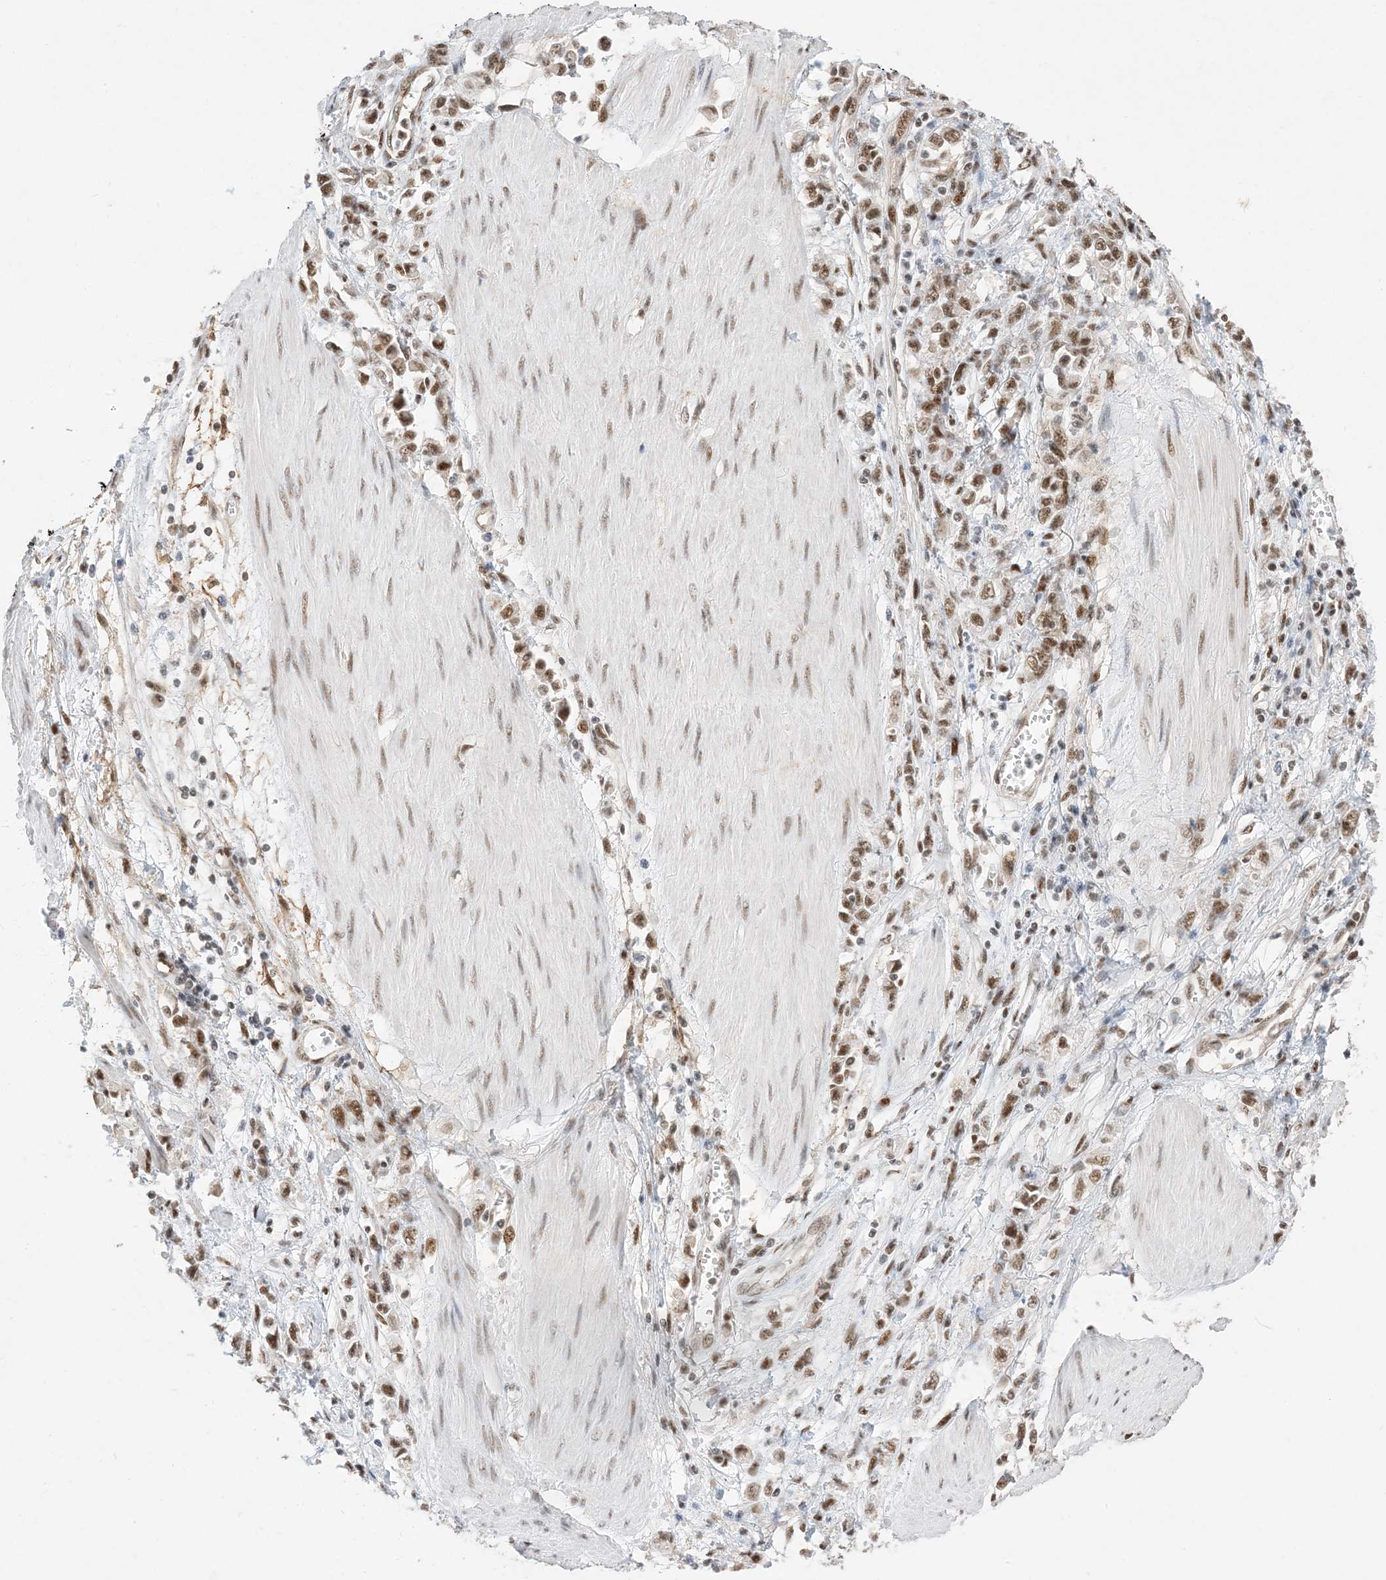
{"staining": {"intensity": "moderate", "quantity": ">75%", "location": "nuclear"}, "tissue": "stomach cancer", "cell_type": "Tumor cells", "image_type": "cancer", "snomed": [{"axis": "morphology", "description": "Adenocarcinoma, NOS"}, {"axis": "topography", "description": "Stomach"}], "caption": "High-magnification brightfield microscopy of stomach cancer stained with DAB (brown) and counterstained with hematoxylin (blue). tumor cells exhibit moderate nuclear staining is seen in about>75% of cells. (Stains: DAB (3,3'-diaminobenzidine) in brown, nuclei in blue, Microscopy: brightfield microscopy at high magnification).", "gene": "SF3A3", "patient": {"sex": "female", "age": 76}}